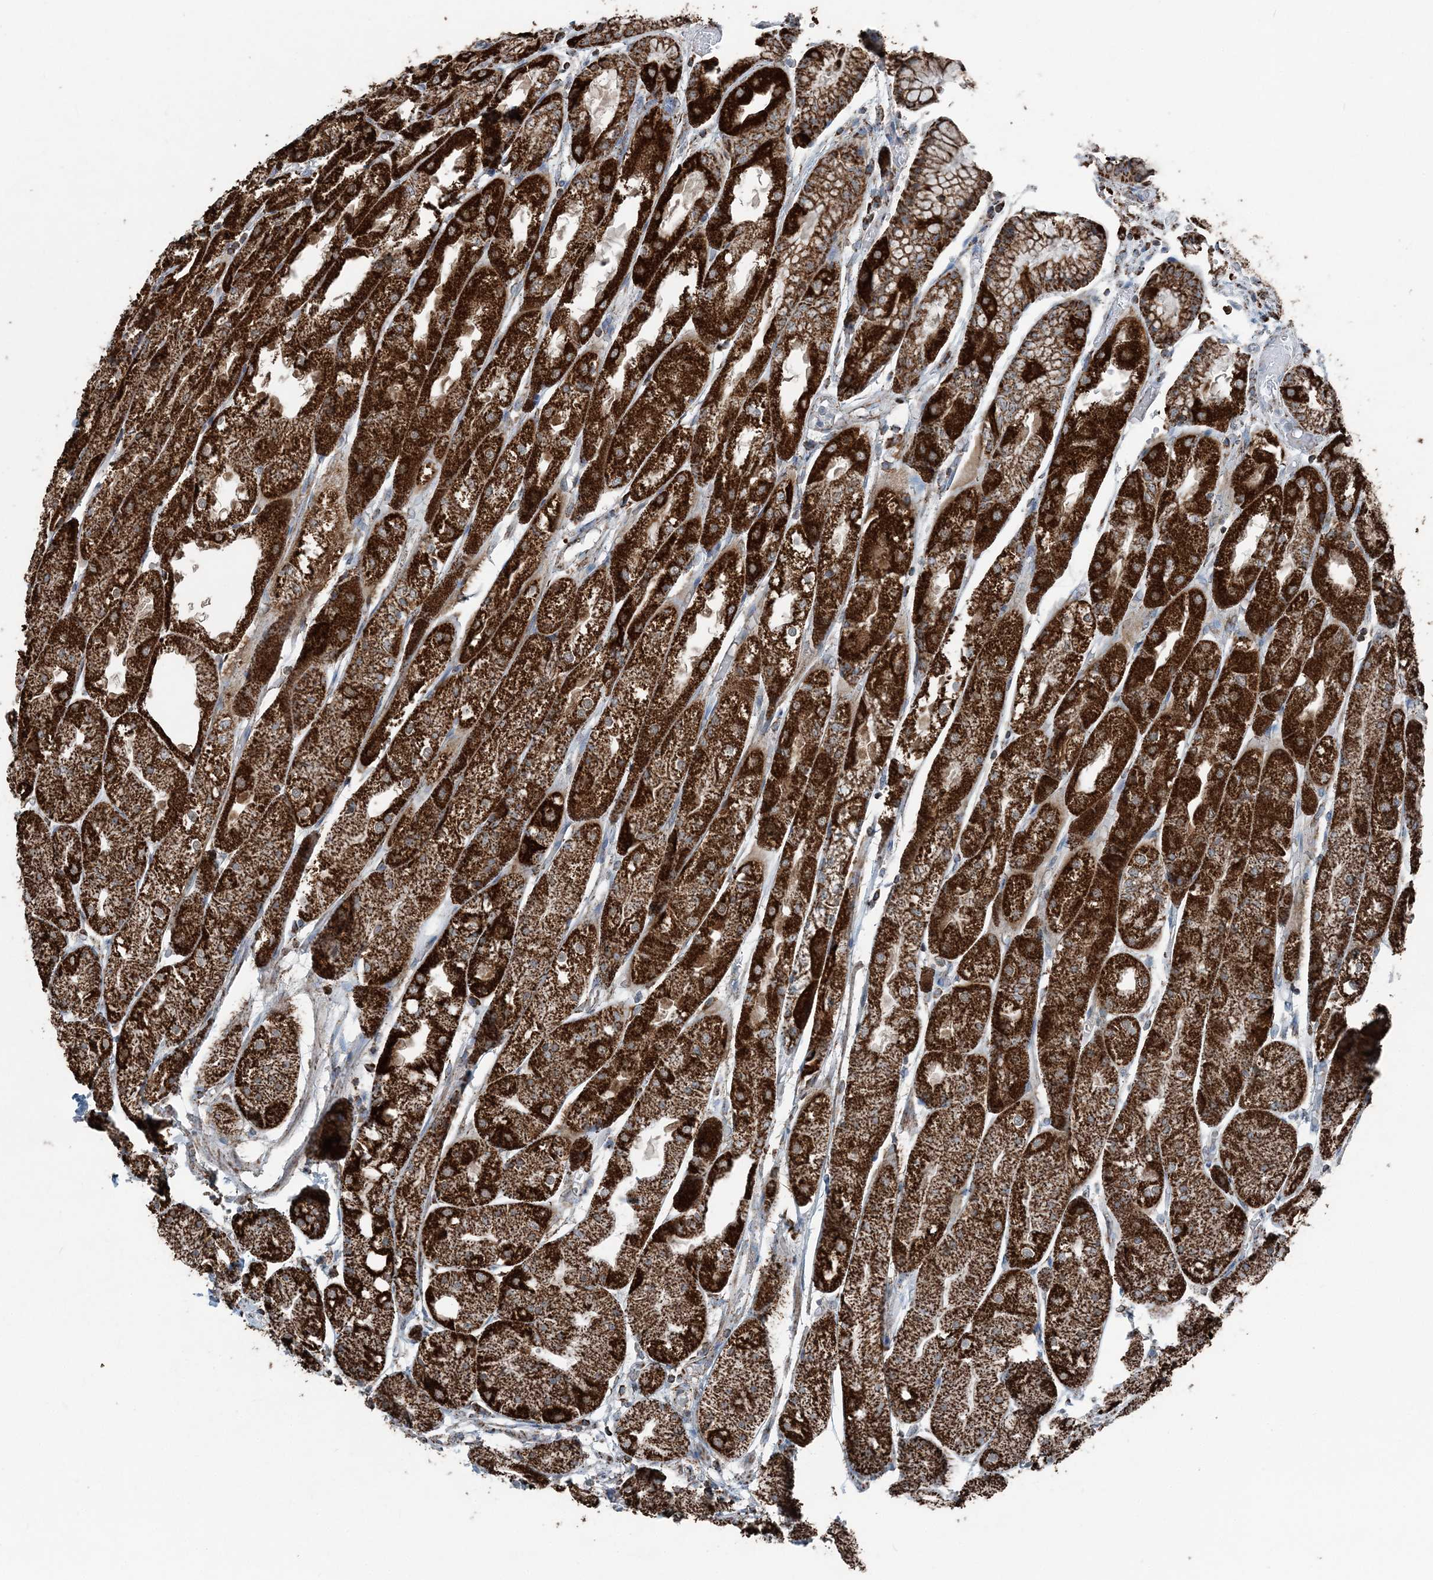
{"staining": {"intensity": "strong", "quantity": ">75%", "location": "cytoplasmic/membranous"}, "tissue": "stomach", "cell_type": "Glandular cells", "image_type": "normal", "snomed": [{"axis": "morphology", "description": "Normal tissue, NOS"}, {"axis": "topography", "description": "Stomach, upper"}], "caption": "This photomicrograph displays benign stomach stained with IHC to label a protein in brown. The cytoplasmic/membranous of glandular cells show strong positivity for the protein. Nuclei are counter-stained blue.", "gene": "SUCLG1", "patient": {"sex": "male", "age": 72}}